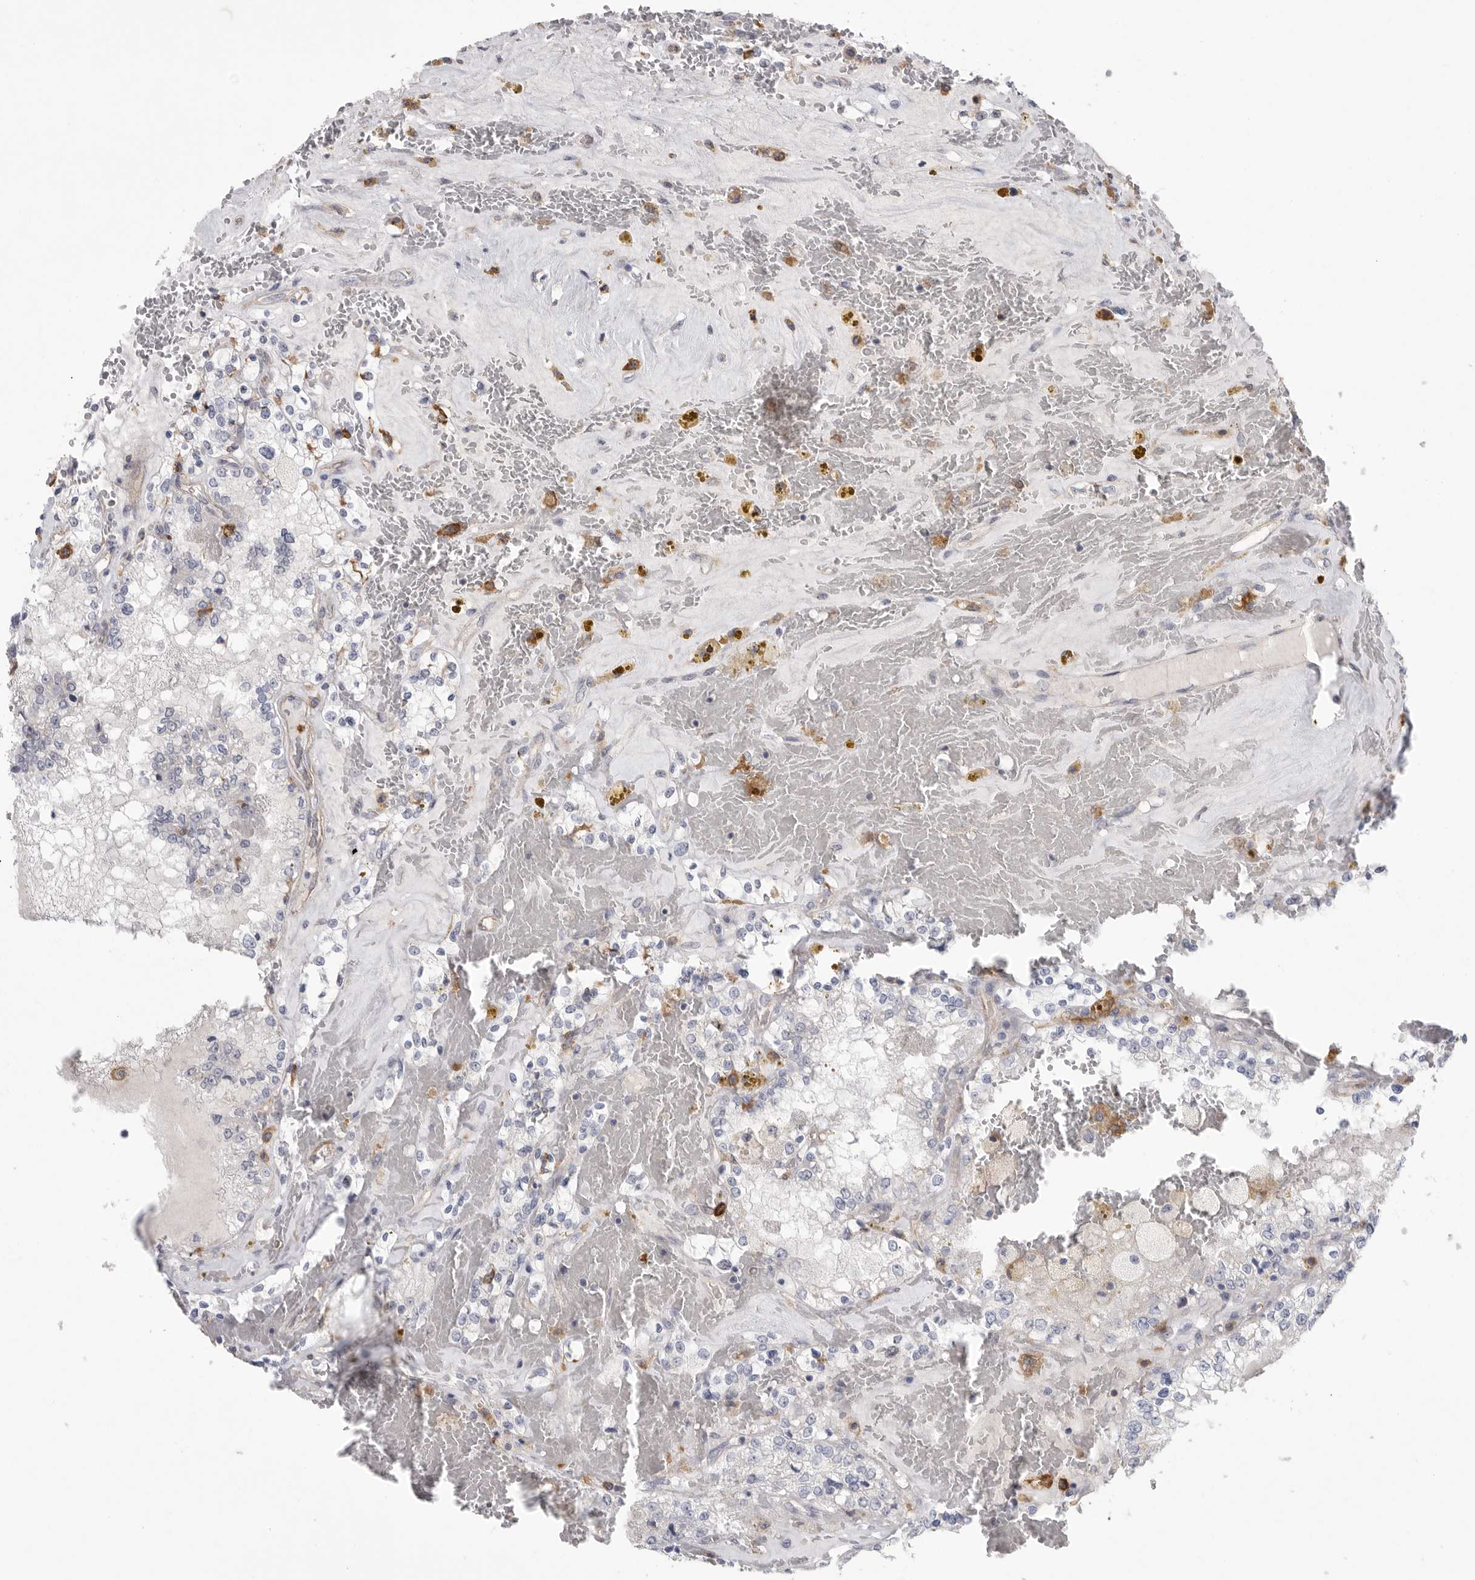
{"staining": {"intensity": "negative", "quantity": "none", "location": "none"}, "tissue": "renal cancer", "cell_type": "Tumor cells", "image_type": "cancer", "snomed": [{"axis": "morphology", "description": "Adenocarcinoma, NOS"}, {"axis": "topography", "description": "Kidney"}], "caption": "IHC micrograph of neoplastic tissue: renal cancer (adenocarcinoma) stained with DAB (3,3'-diaminobenzidine) demonstrates no significant protein expression in tumor cells.", "gene": "SIGLEC10", "patient": {"sex": "female", "age": 56}}